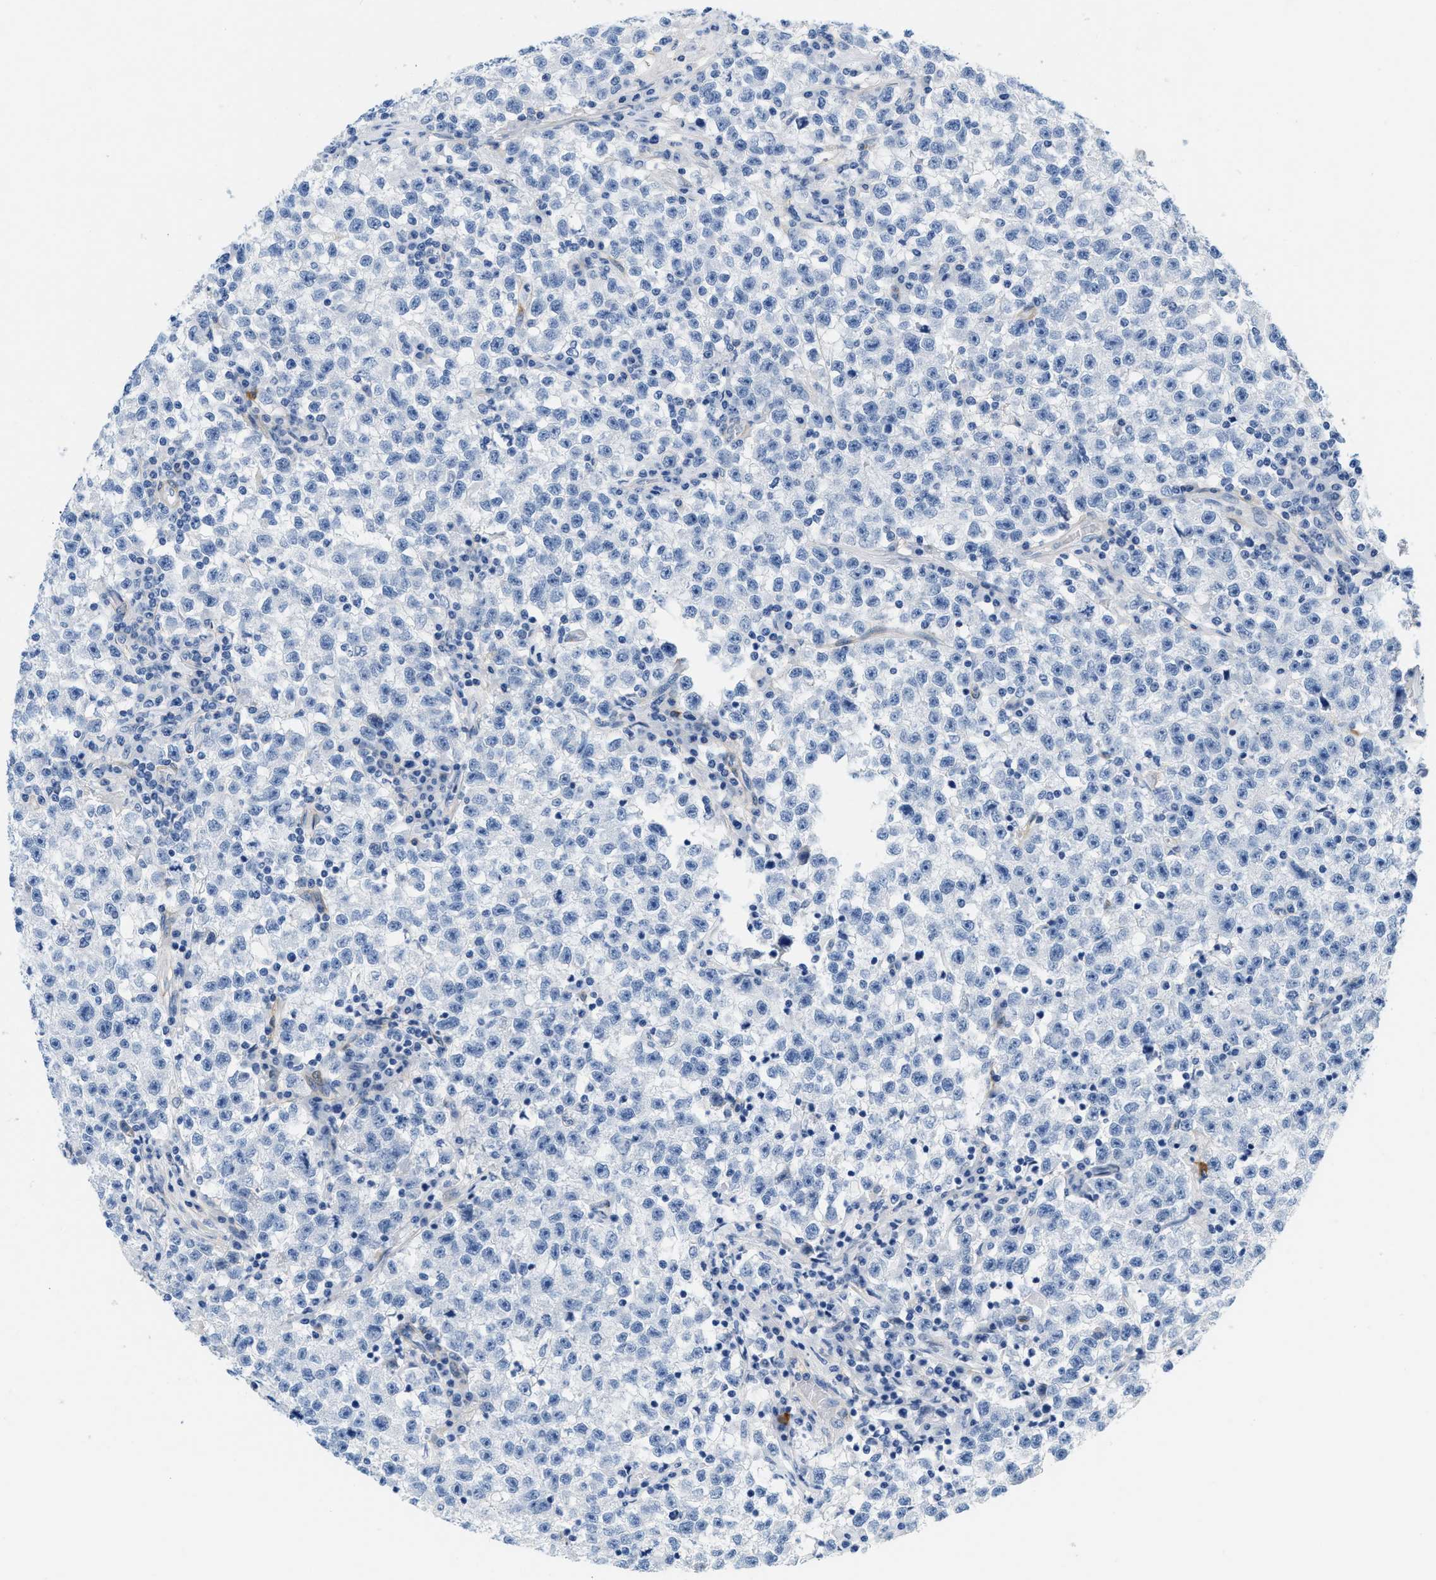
{"staining": {"intensity": "negative", "quantity": "none", "location": "none"}, "tissue": "testis cancer", "cell_type": "Tumor cells", "image_type": "cancer", "snomed": [{"axis": "morphology", "description": "Seminoma, NOS"}, {"axis": "topography", "description": "Testis"}], "caption": "DAB immunohistochemical staining of human seminoma (testis) exhibits no significant expression in tumor cells.", "gene": "PDGFRB", "patient": {"sex": "male", "age": 22}}